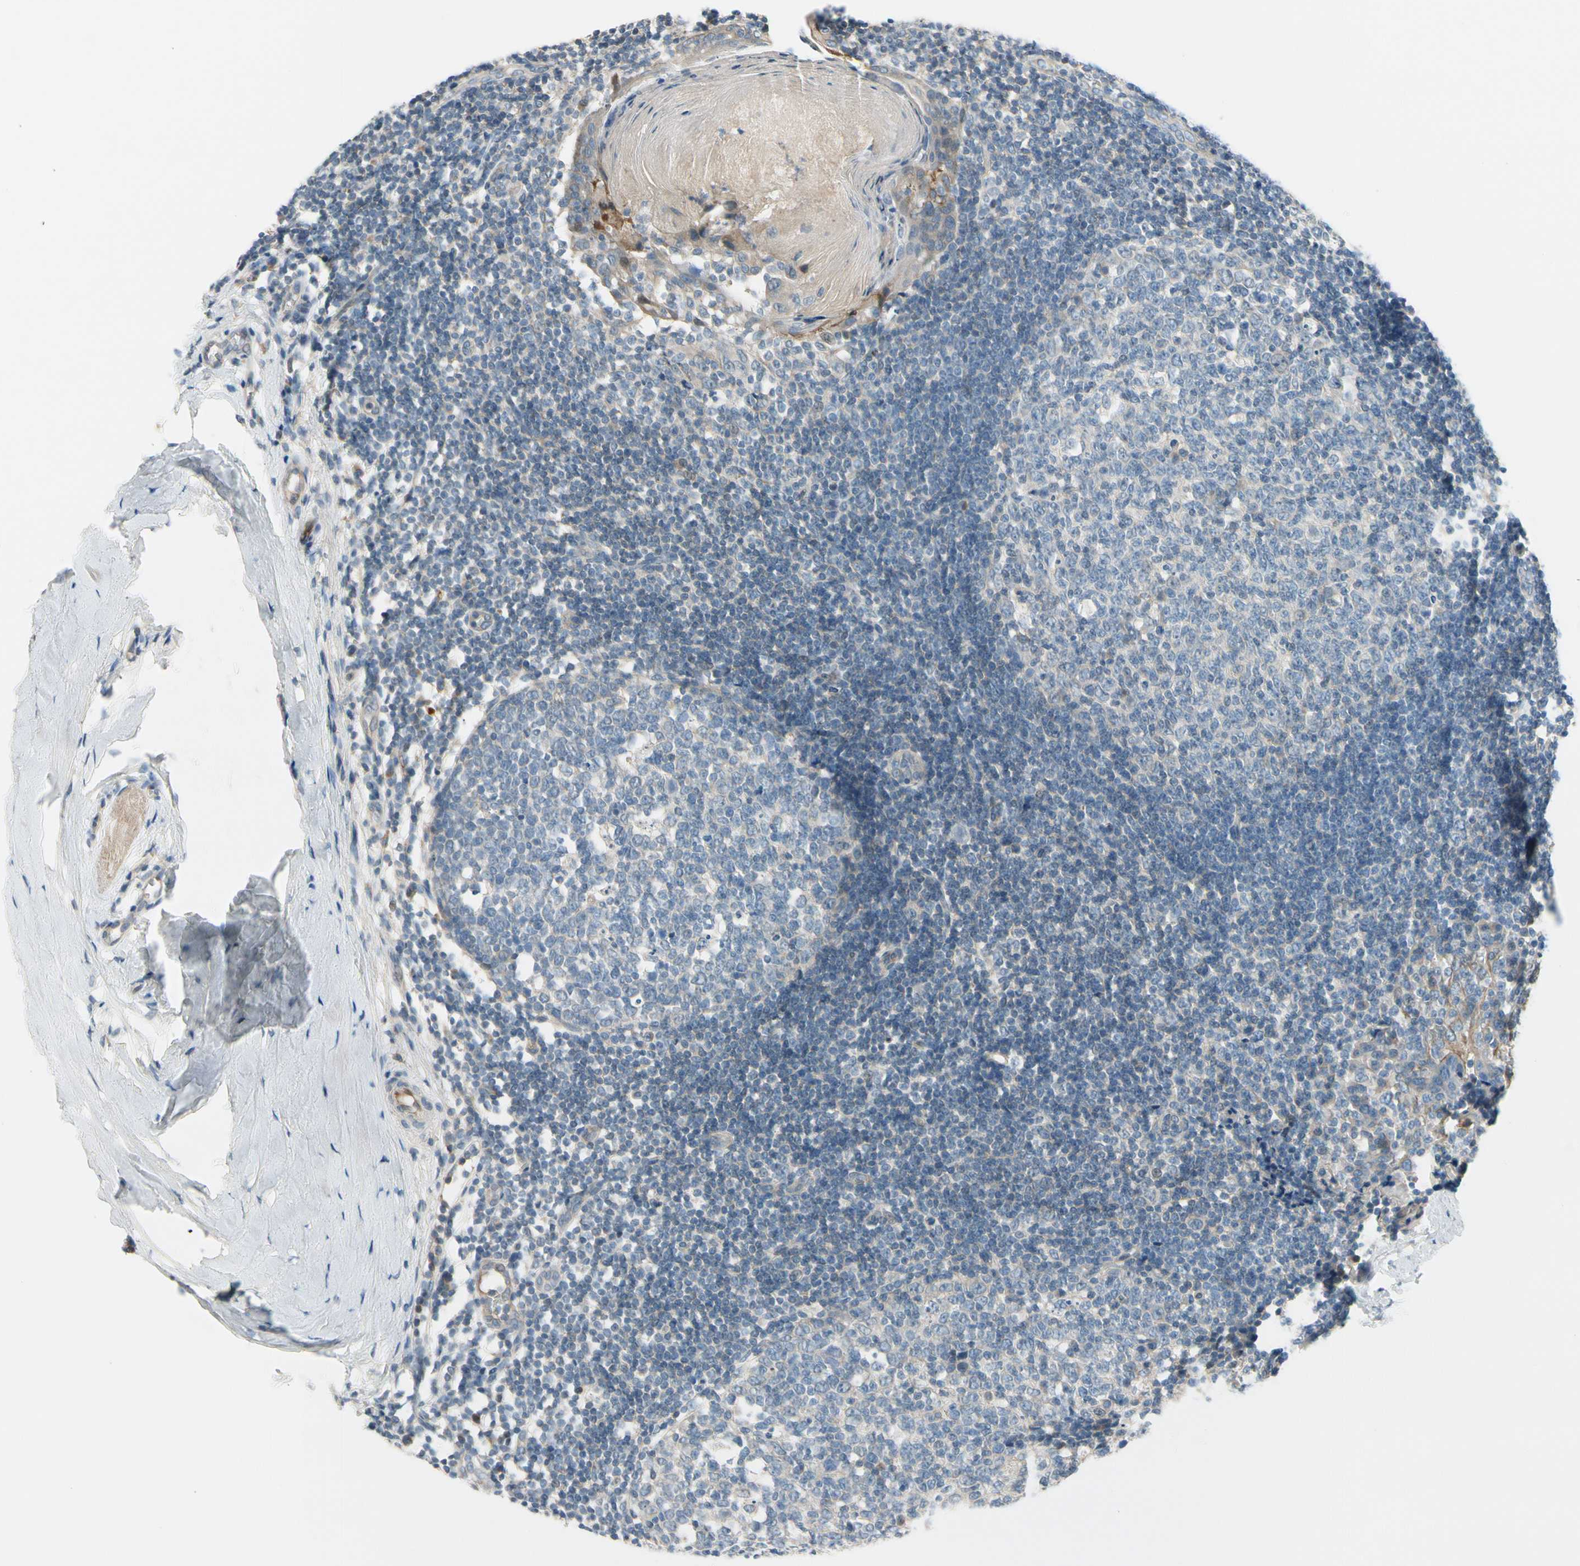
{"staining": {"intensity": "negative", "quantity": "none", "location": "none"}, "tissue": "tonsil", "cell_type": "Germinal center cells", "image_type": "normal", "snomed": [{"axis": "morphology", "description": "Normal tissue, NOS"}, {"axis": "topography", "description": "Tonsil"}], "caption": "This is an immunohistochemistry histopathology image of unremarkable tonsil. There is no positivity in germinal center cells.", "gene": "CFAP36", "patient": {"sex": "female", "age": 19}}